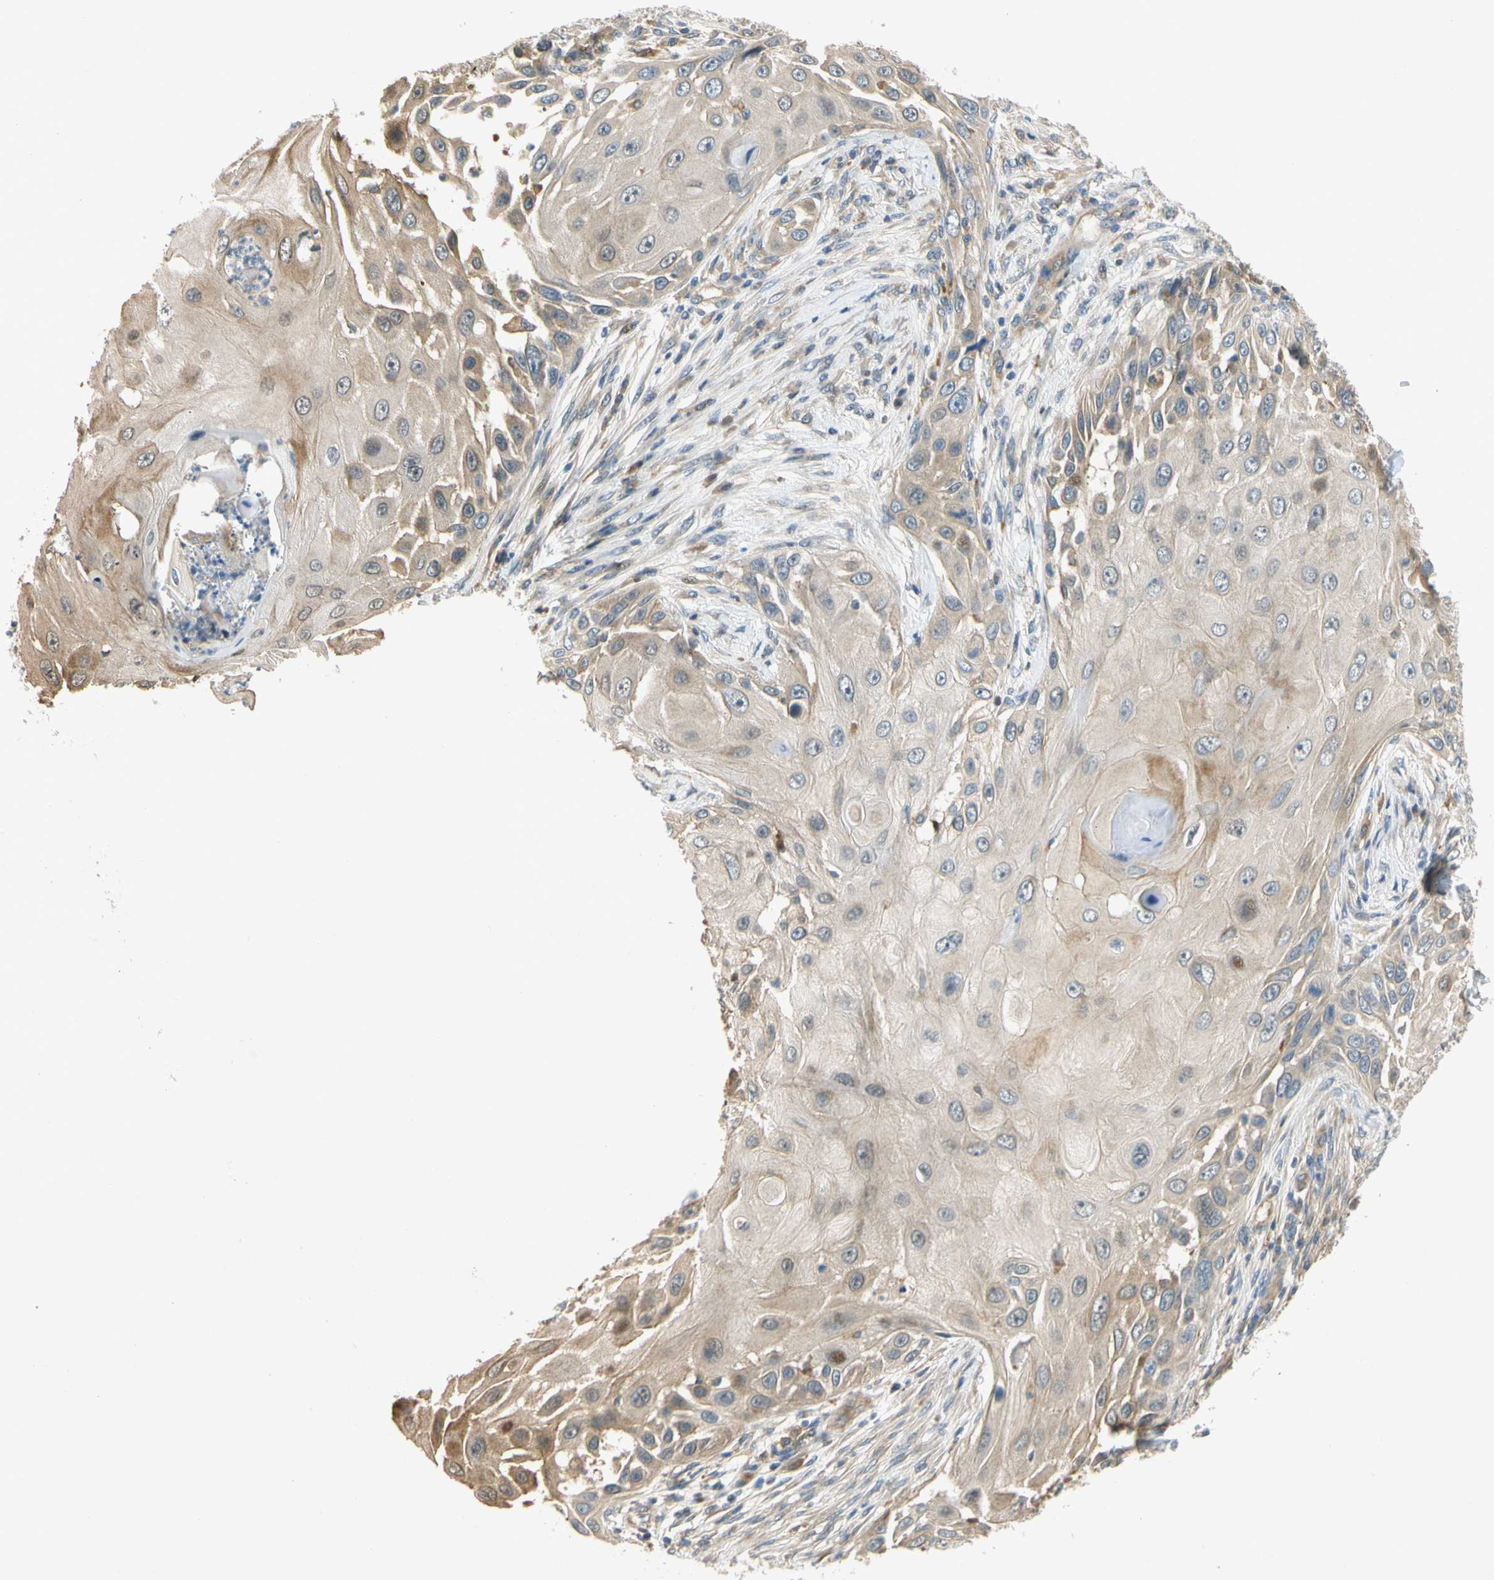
{"staining": {"intensity": "weak", "quantity": "25%-75%", "location": "cytoplasmic/membranous"}, "tissue": "skin cancer", "cell_type": "Tumor cells", "image_type": "cancer", "snomed": [{"axis": "morphology", "description": "Squamous cell carcinoma, NOS"}, {"axis": "topography", "description": "Skin"}], "caption": "Skin cancer (squamous cell carcinoma) stained with DAB immunohistochemistry exhibits low levels of weak cytoplasmic/membranous expression in approximately 25%-75% of tumor cells.", "gene": "GATD1", "patient": {"sex": "female", "age": 44}}